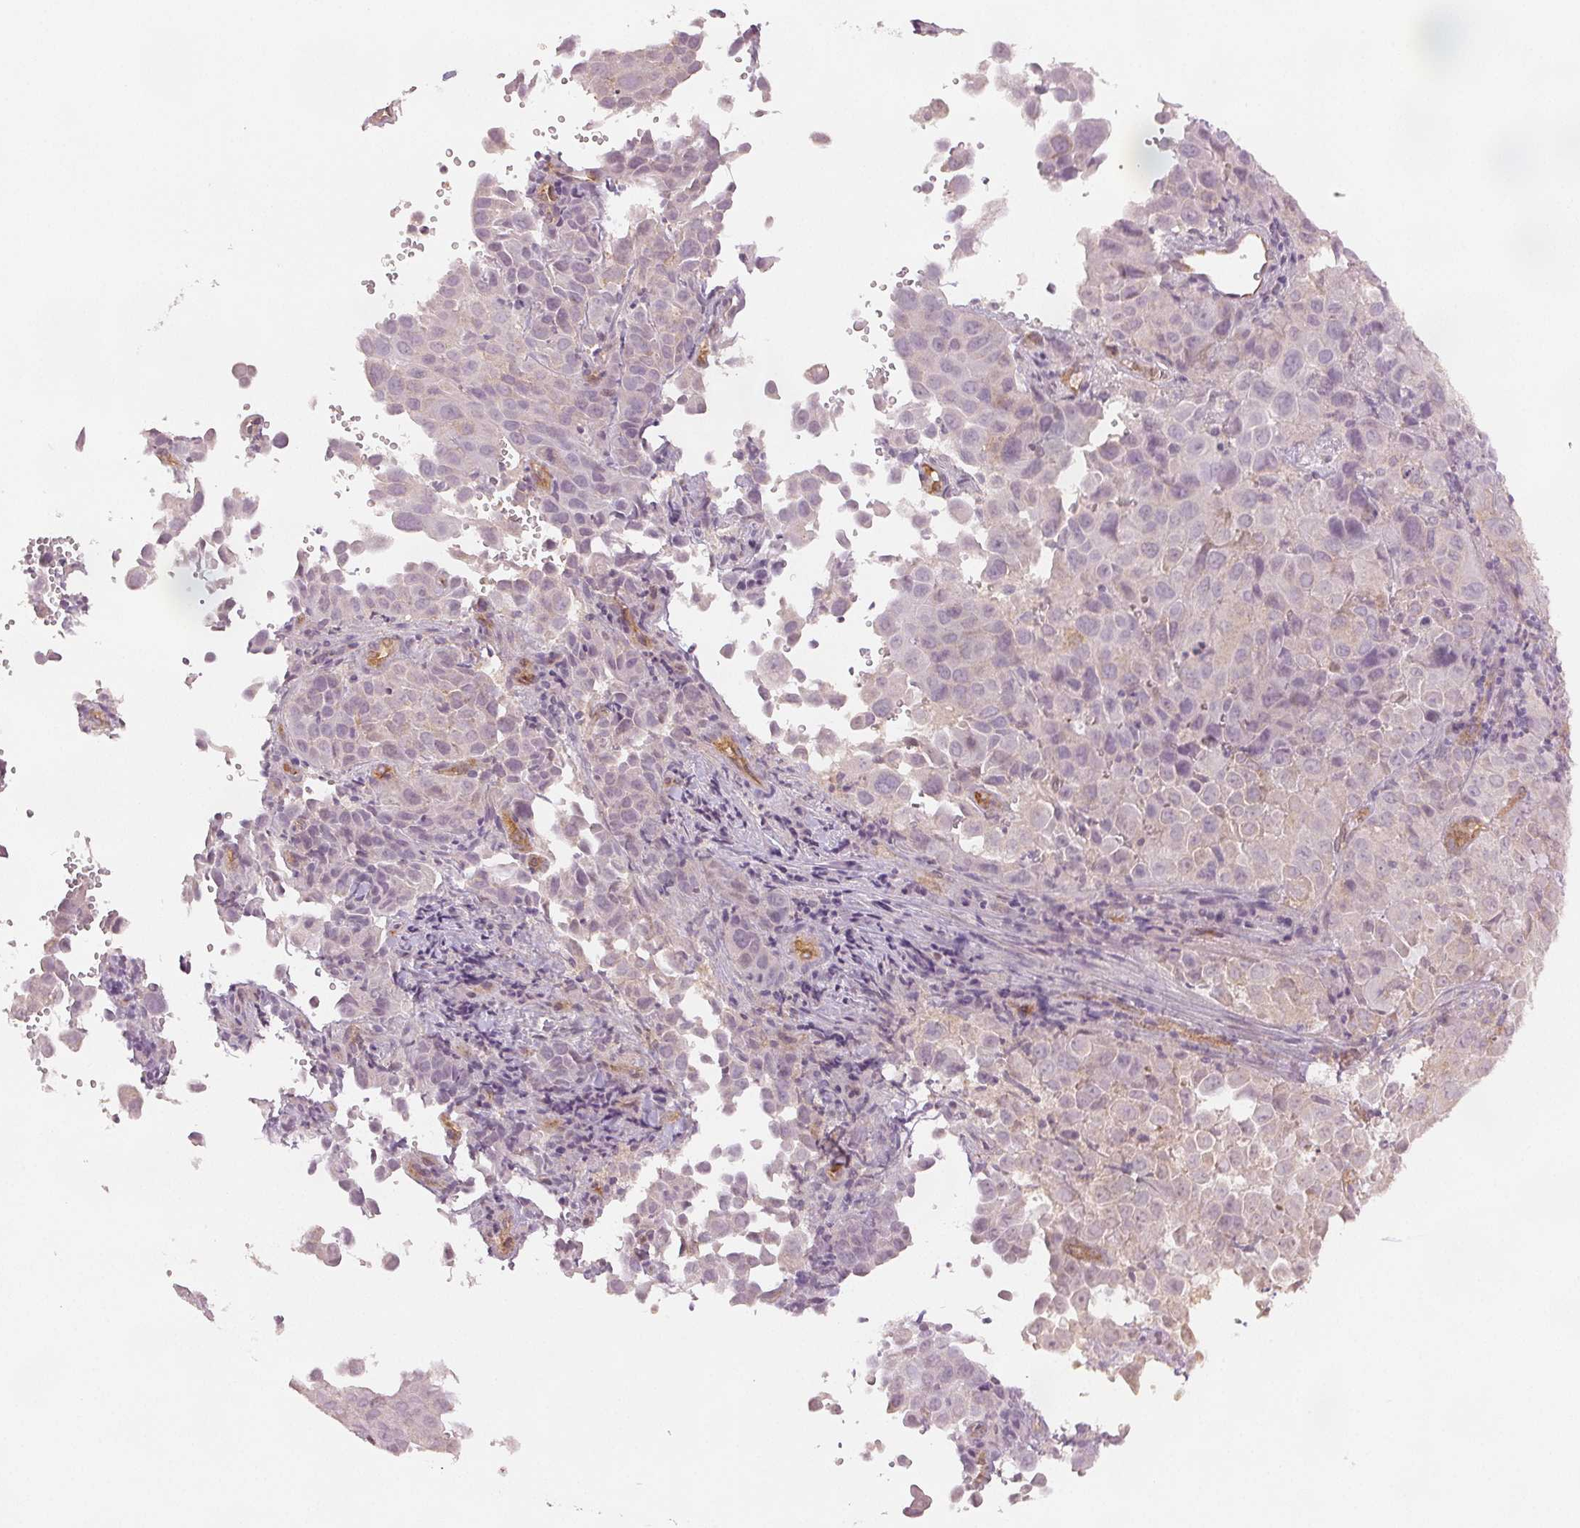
{"staining": {"intensity": "negative", "quantity": "none", "location": "none"}, "tissue": "cervical cancer", "cell_type": "Tumor cells", "image_type": "cancer", "snomed": [{"axis": "morphology", "description": "Squamous cell carcinoma, NOS"}, {"axis": "topography", "description": "Cervix"}], "caption": "The IHC photomicrograph has no significant staining in tumor cells of cervical cancer tissue. Brightfield microscopy of immunohistochemistry (IHC) stained with DAB (brown) and hematoxylin (blue), captured at high magnification.", "gene": "DIAPH2", "patient": {"sex": "female", "age": 55}}